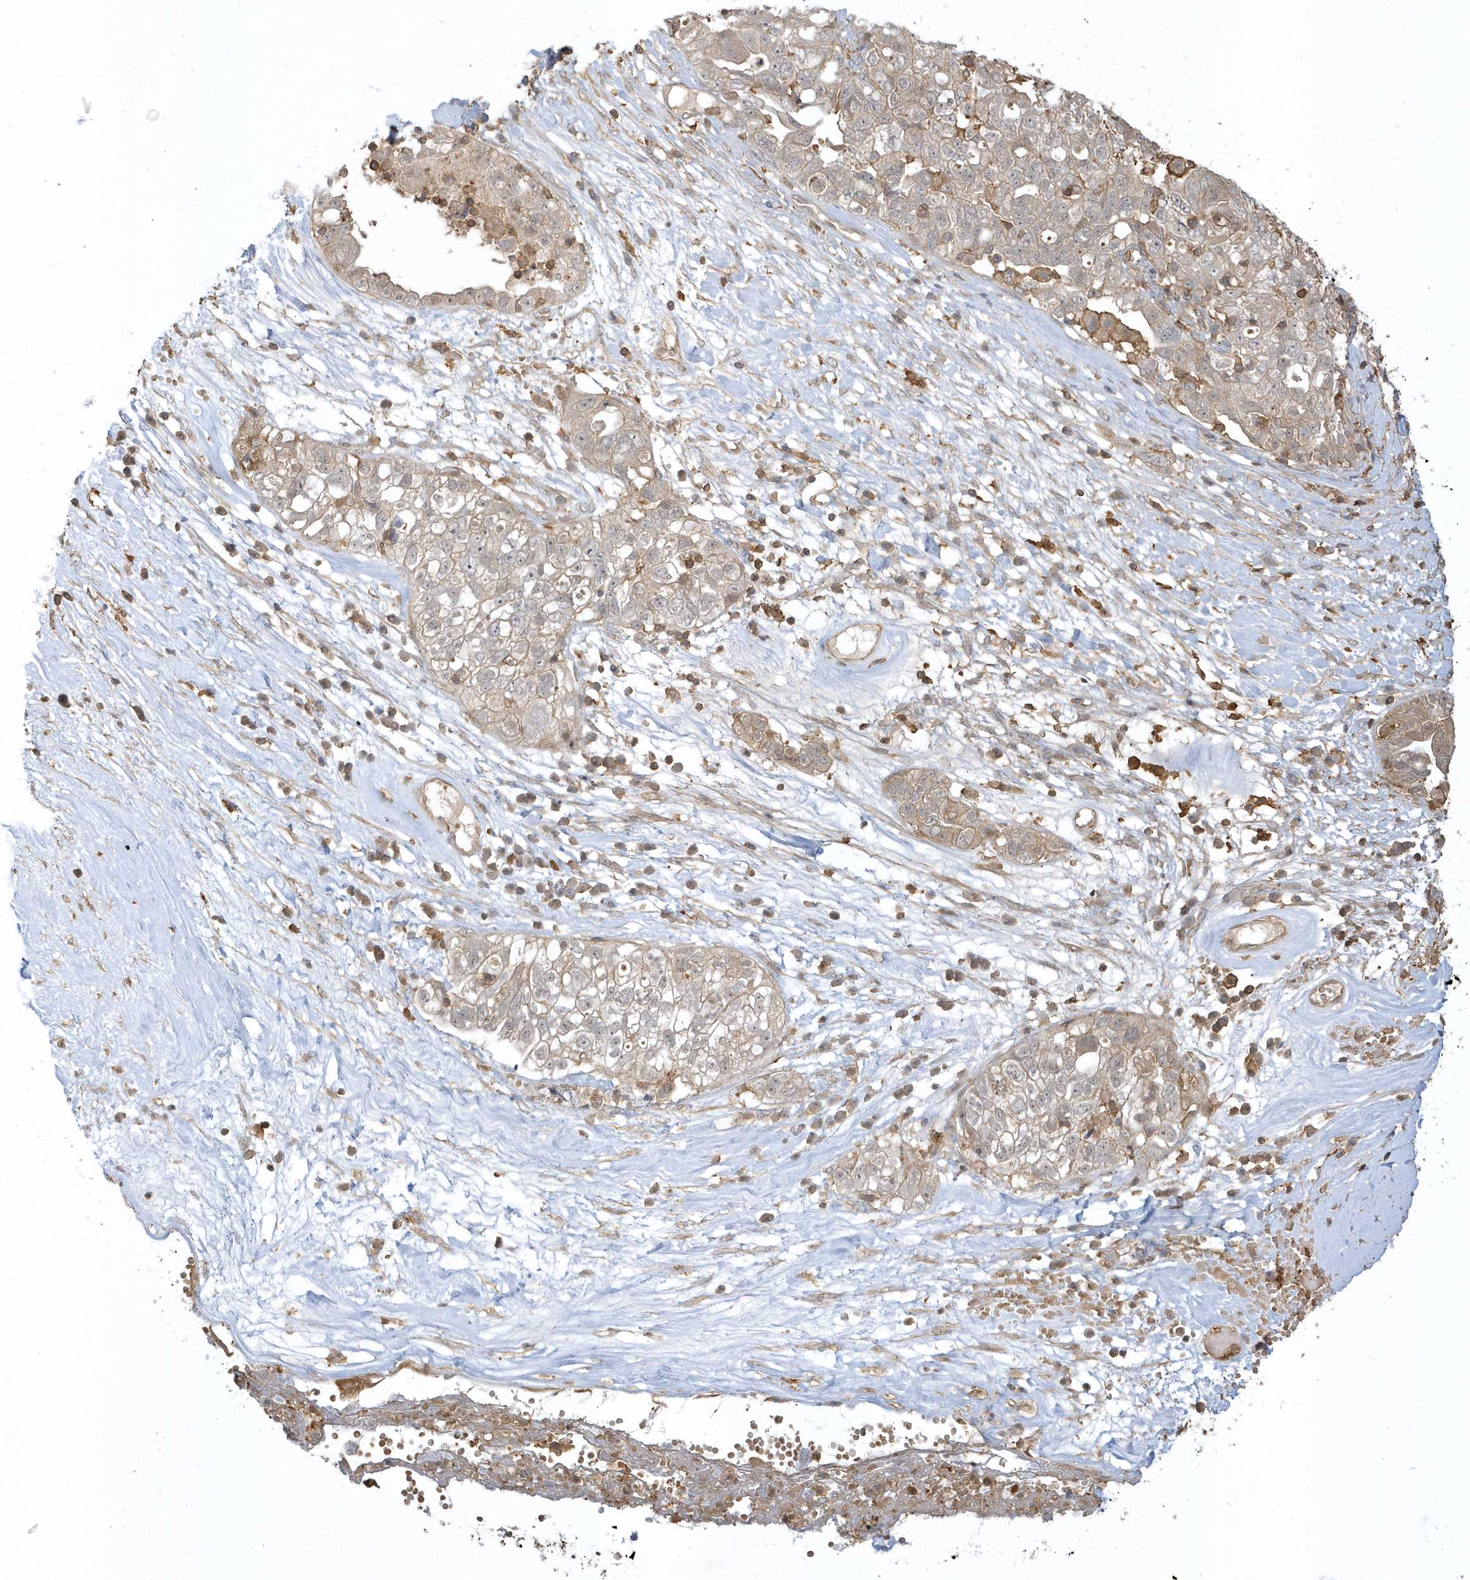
{"staining": {"intensity": "weak", "quantity": ">75%", "location": "cytoplasmic/membranous"}, "tissue": "ovarian cancer", "cell_type": "Tumor cells", "image_type": "cancer", "snomed": [{"axis": "morphology", "description": "Carcinoma, NOS"}, {"axis": "morphology", "description": "Cystadenocarcinoma, serous, NOS"}, {"axis": "topography", "description": "Ovary"}], "caption": "Ovarian cancer (carcinoma) stained for a protein (brown) reveals weak cytoplasmic/membranous positive positivity in approximately >75% of tumor cells.", "gene": "ZBTB8A", "patient": {"sex": "female", "age": 69}}